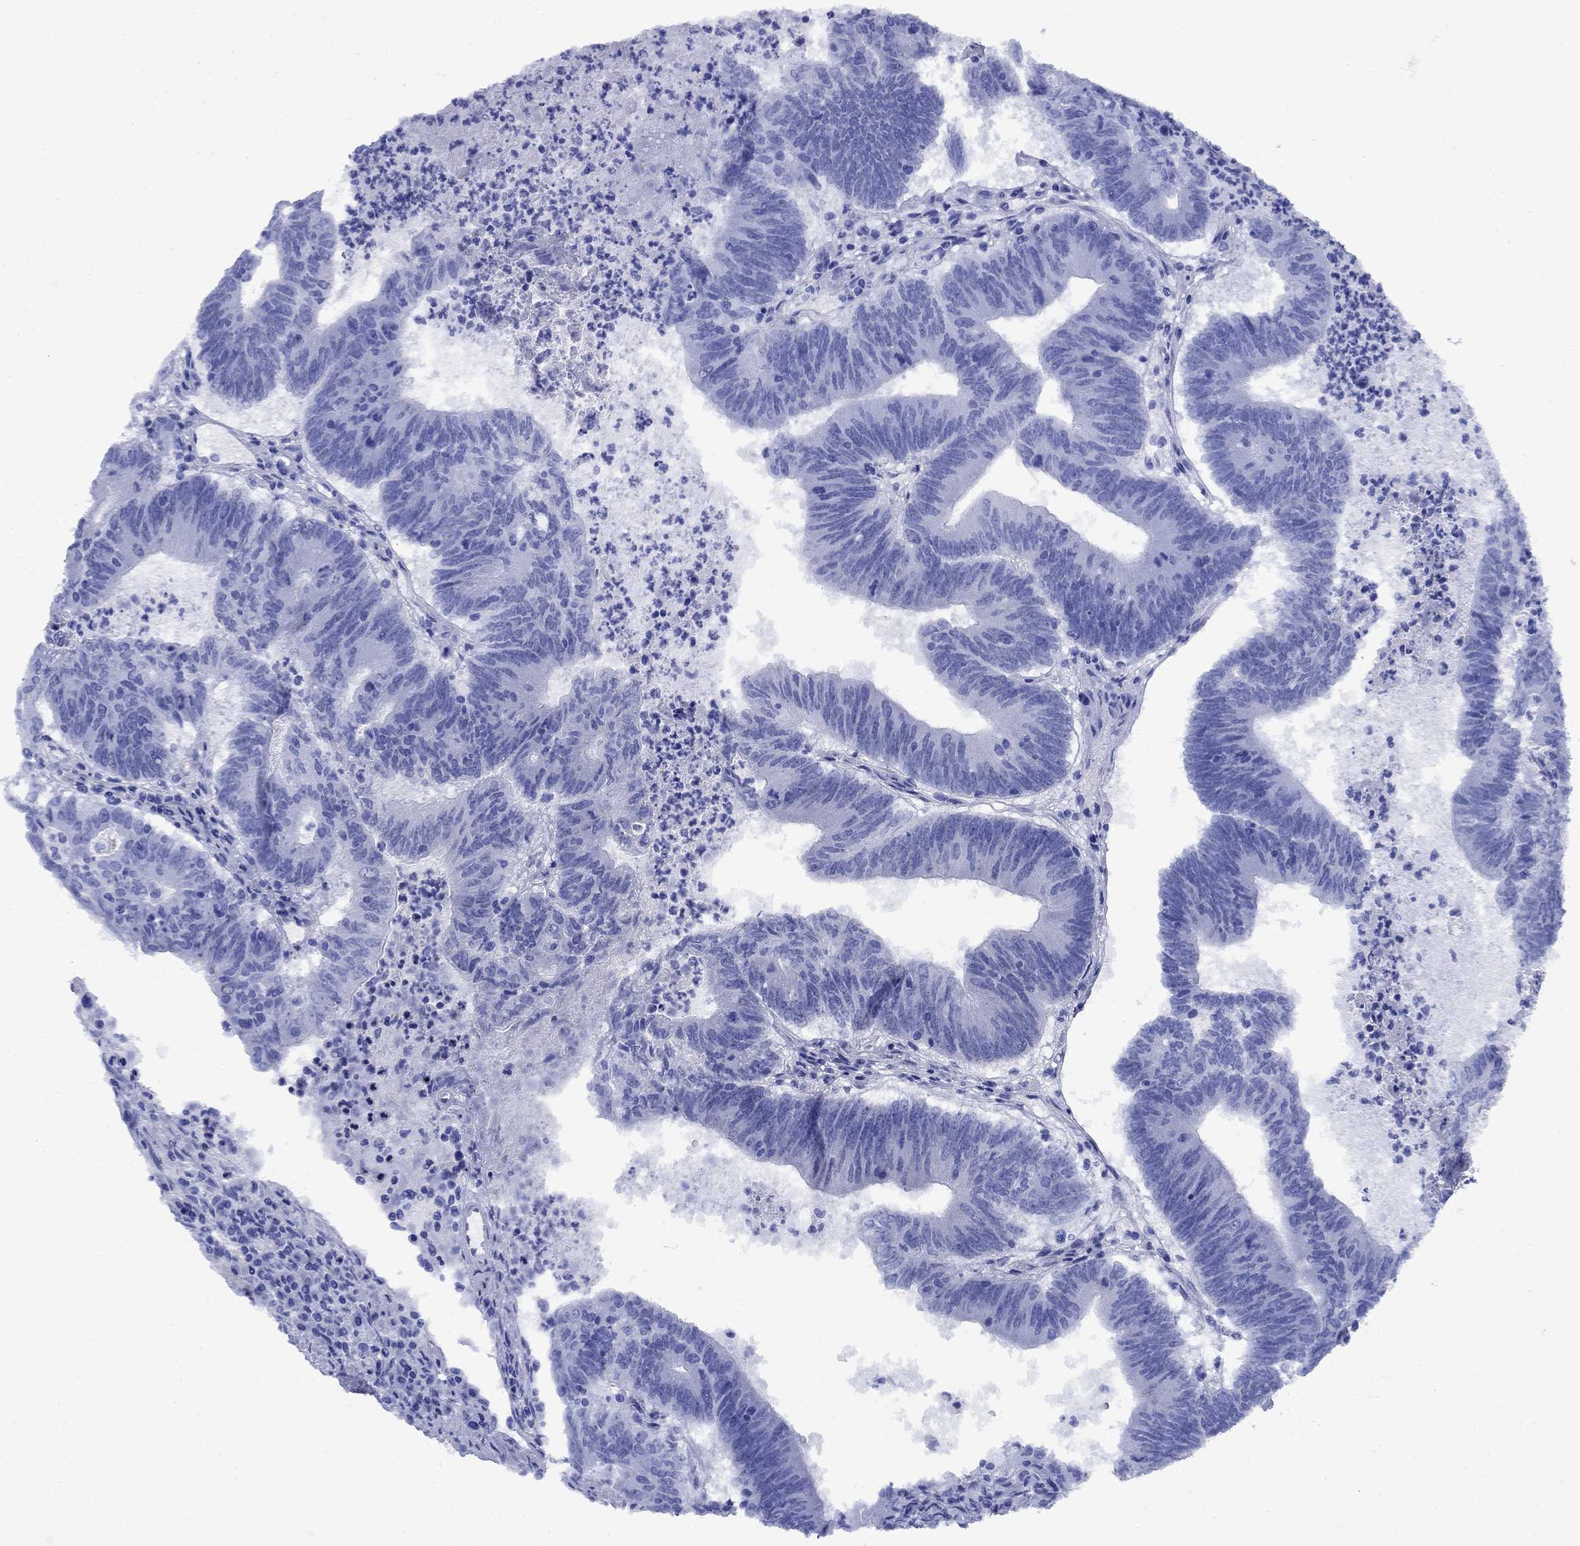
{"staining": {"intensity": "negative", "quantity": "none", "location": "none"}, "tissue": "colorectal cancer", "cell_type": "Tumor cells", "image_type": "cancer", "snomed": [{"axis": "morphology", "description": "Adenocarcinoma, NOS"}, {"axis": "topography", "description": "Colon"}], "caption": "This is a micrograph of immunohistochemistry (IHC) staining of adenocarcinoma (colorectal), which shows no positivity in tumor cells.", "gene": "SMCP", "patient": {"sex": "female", "age": 70}}